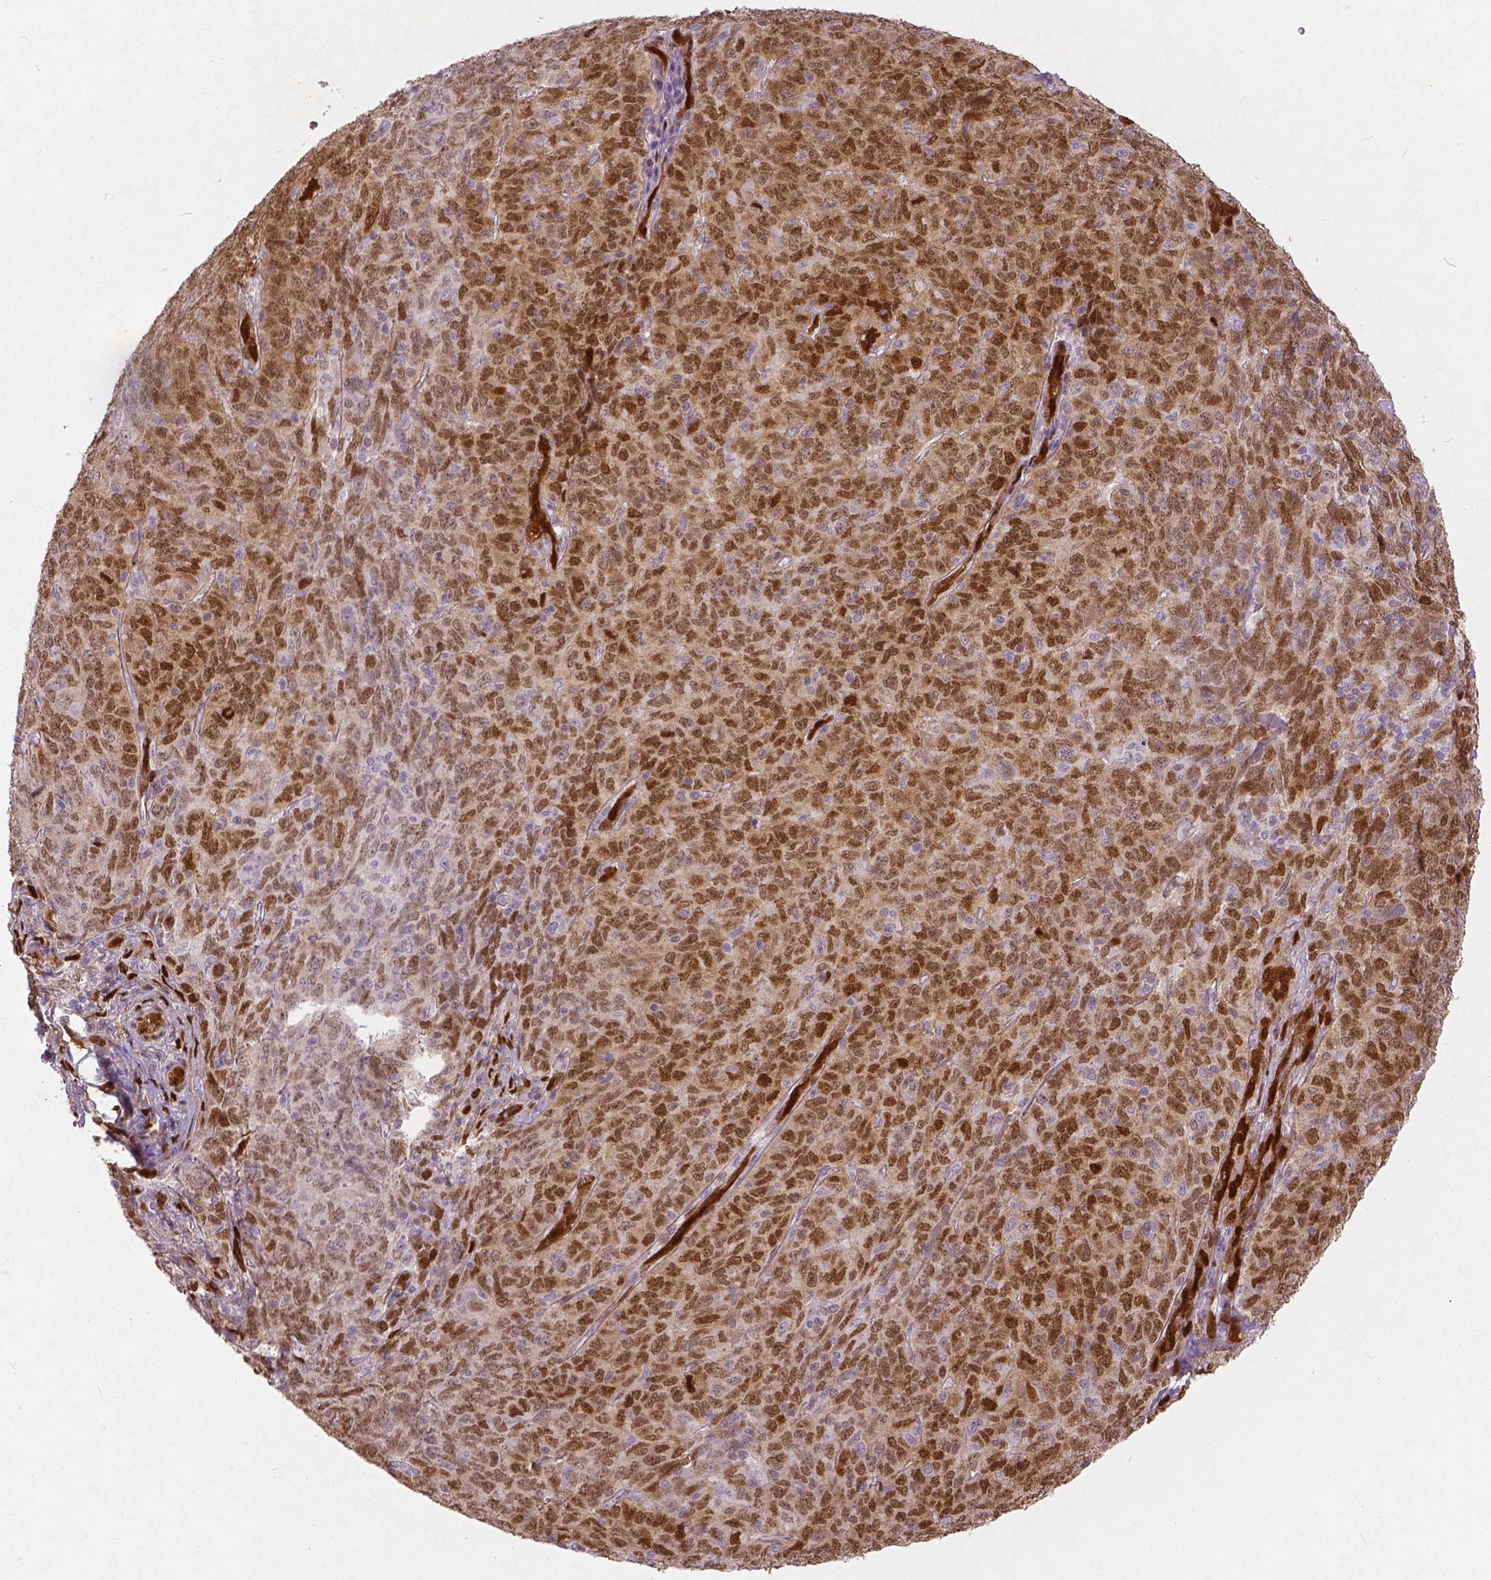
{"staining": {"intensity": "moderate", "quantity": ">75%", "location": "cytoplasmic/membranous,nuclear"}, "tissue": "skin cancer", "cell_type": "Tumor cells", "image_type": "cancer", "snomed": [{"axis": "morphology", "description": "Squamous cell carcinoma, NOS"}, {"axis": "topography", "description": "Skin"}, {"axis": "topography", "description": "Anal"}], "caption": "A brown stain shows moderate cytoplasmic/membranous and nuclear positivity of a protein in skin cancer tumor cells.", "gene": "WWTR1", "patient": {"sex": "female", "age": 51}}